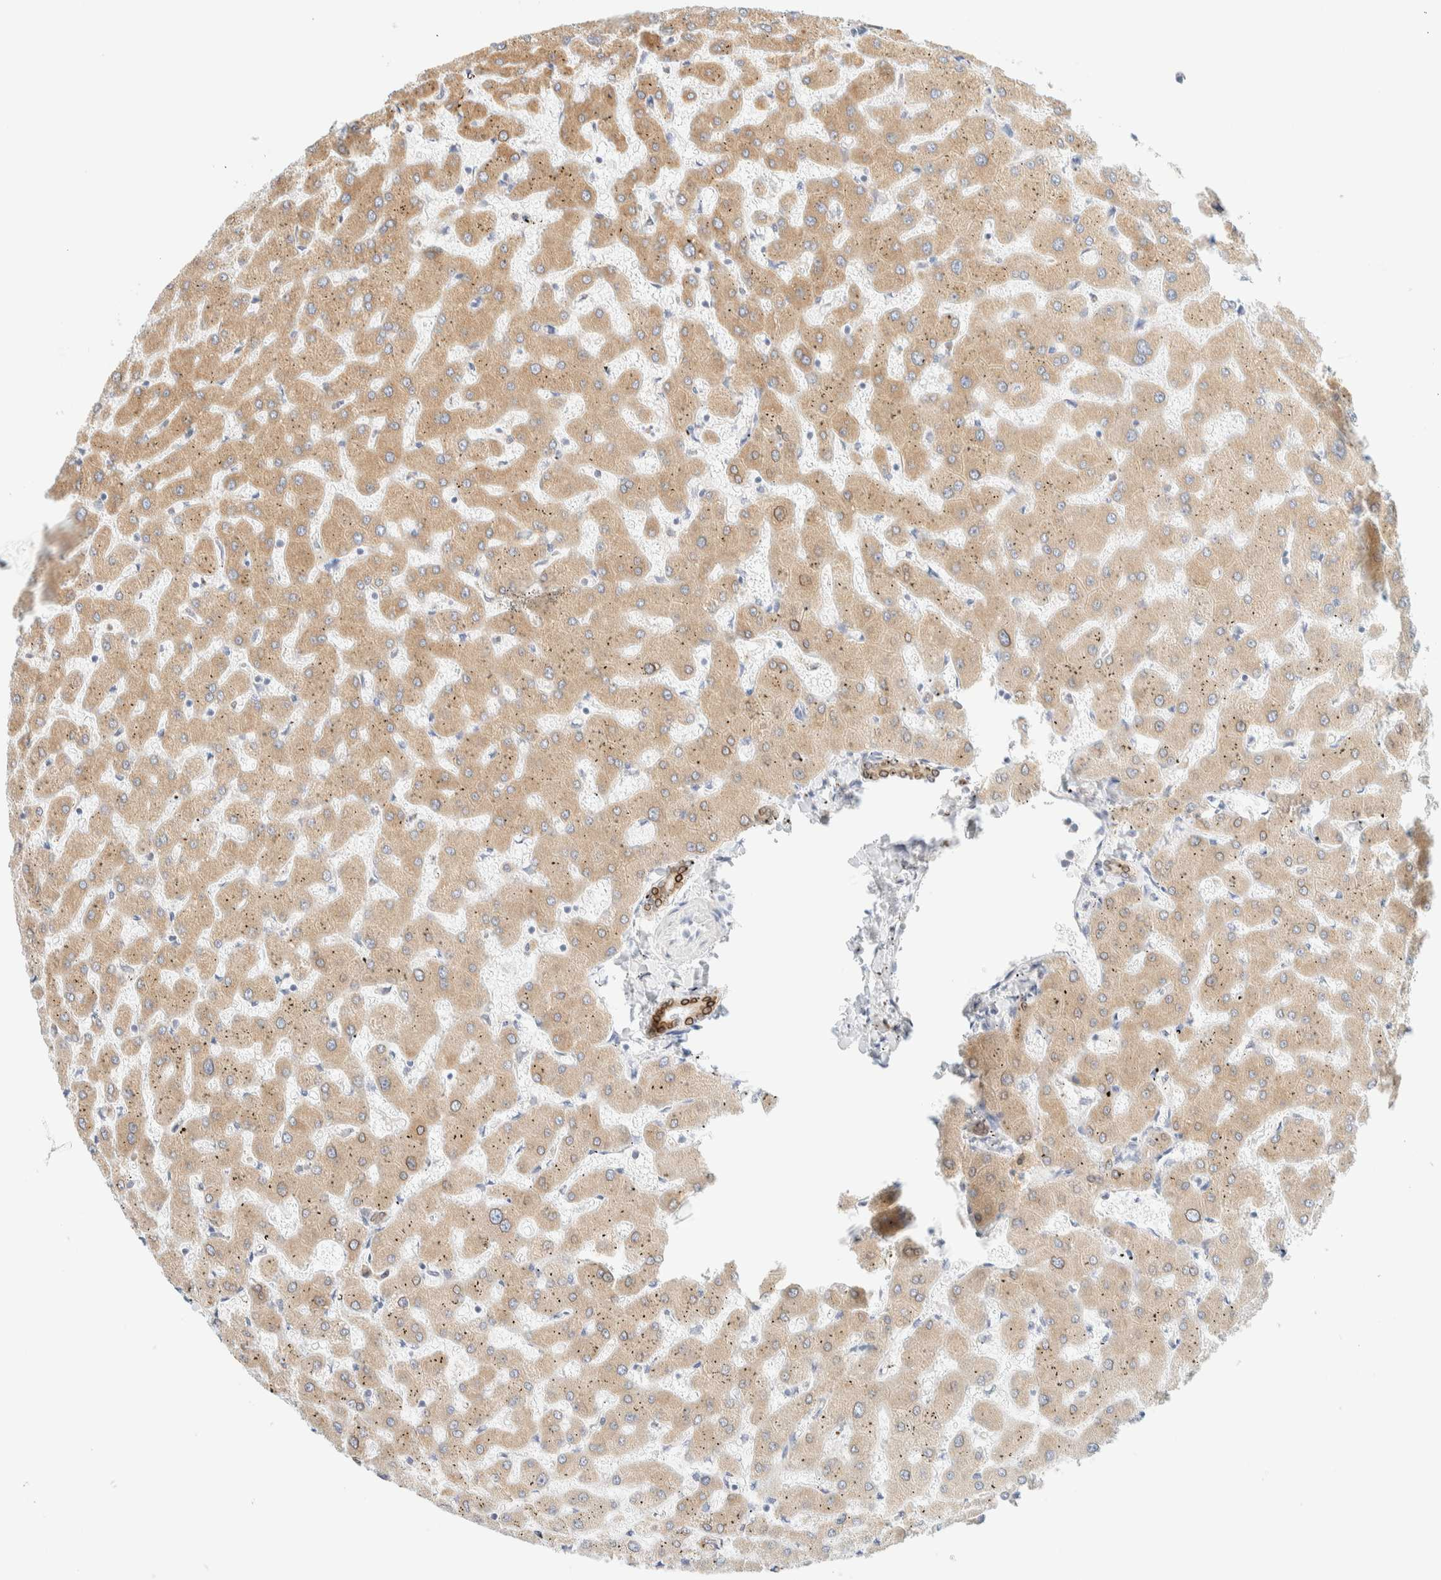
{"staining": {"intensity": "moderate", "quantity": ">75%", "location": "cytoplasmic/membranous,nuclear"}, "tissue": "liver", "cell_type": "Cholangiocytes", "image_type": "normal", "snomed": [{"axis": "morphology", "description": "Normal tissue, NOS"}, {"axis": "topography", "description": "Liver"}], "caption": "The histopathology image reveals staining of unremarkable liver, revealing moderate cytoplasmic/membranous,nuclear protein expression (brown color) within cholangiocytes.", "gene": "NT5C", "patient": {"sex": "female", "age": 63}}